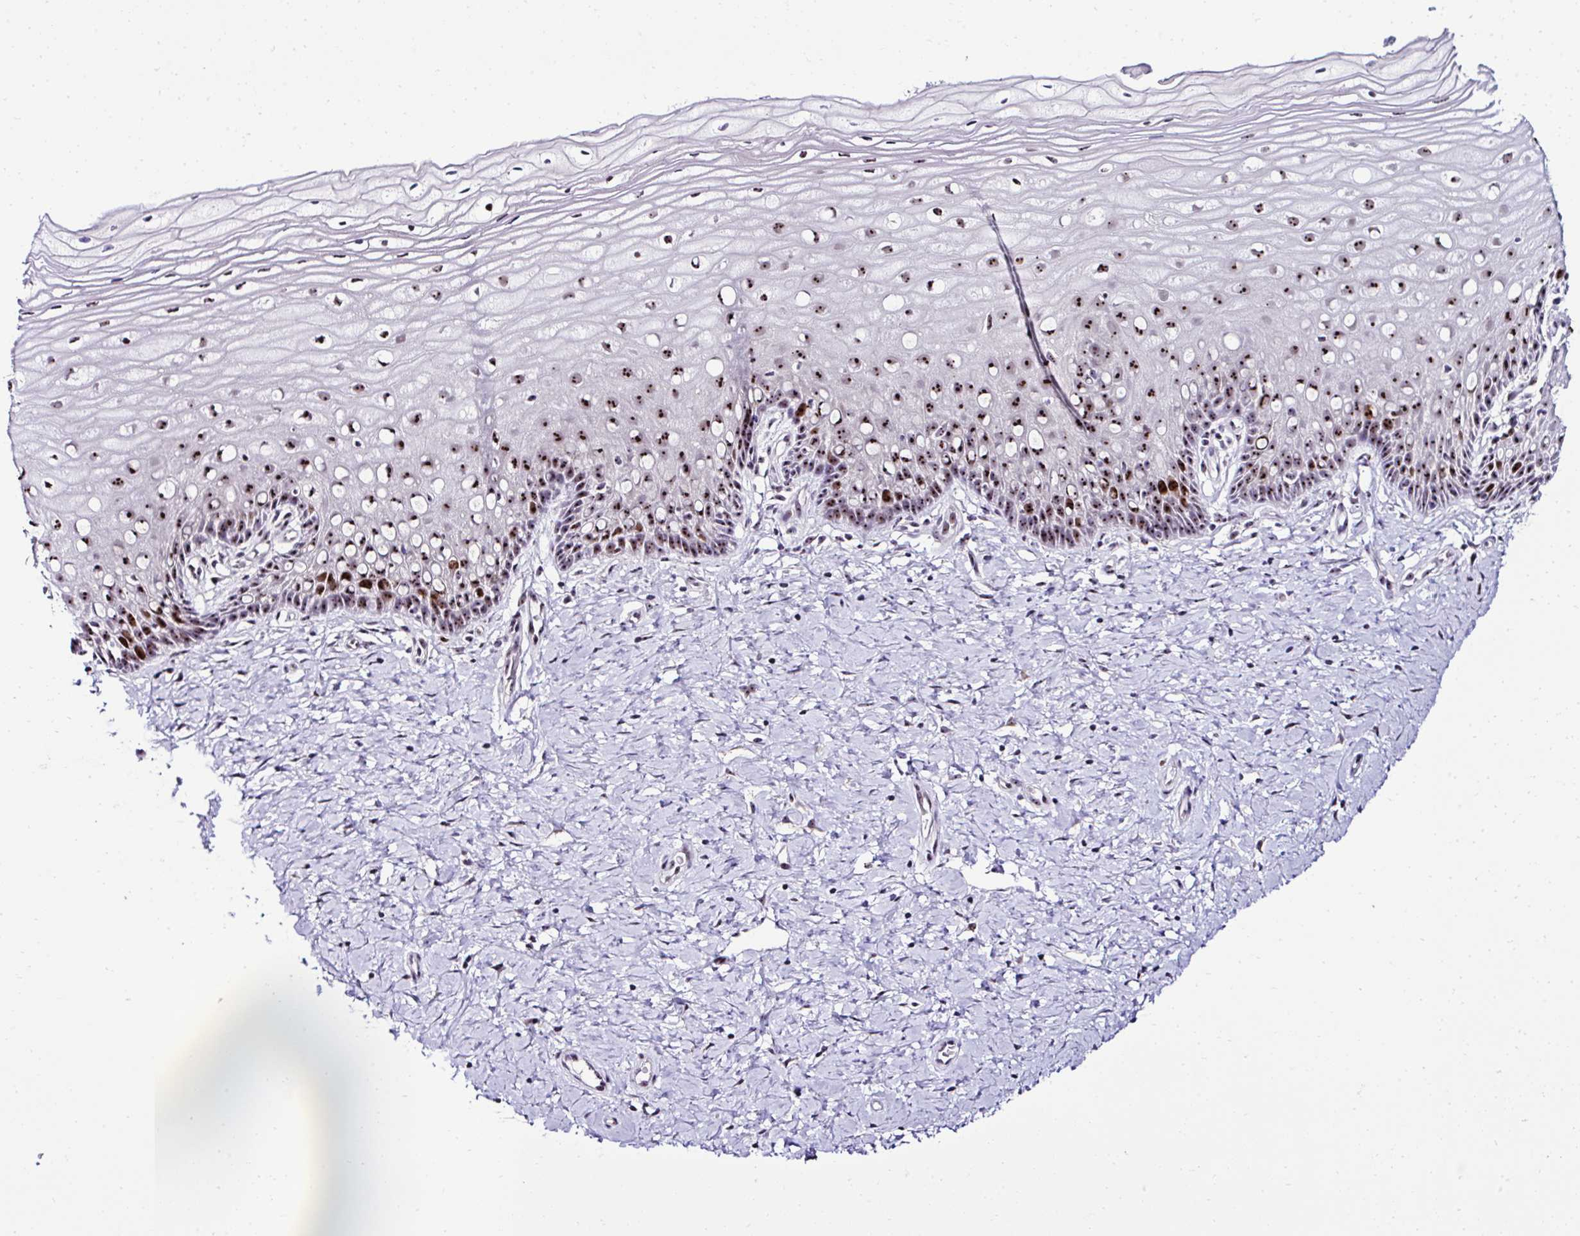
{"staining": {"intensity": "strong", "quantity": ">75%", "location": "nuclear"}, "tissue": "cervix", "cell_type": "Squamous epithelial cells", "image_type": "normal", "snomed": [{"axis": "morphology", "description": "Normal tissue, NOS"}, {"axis": "topography", "description": "Cervix"}], "caption": "DAB immunohistochemical staining of benign human cervix exhibits strong nuclear protein staining in approximately >75% of squamous epithelial cells. (Brightfield microscopy of DAB IHC at high magnification).", "gene": "CEP72", "patient": {"sex": "female", "age": 37}}